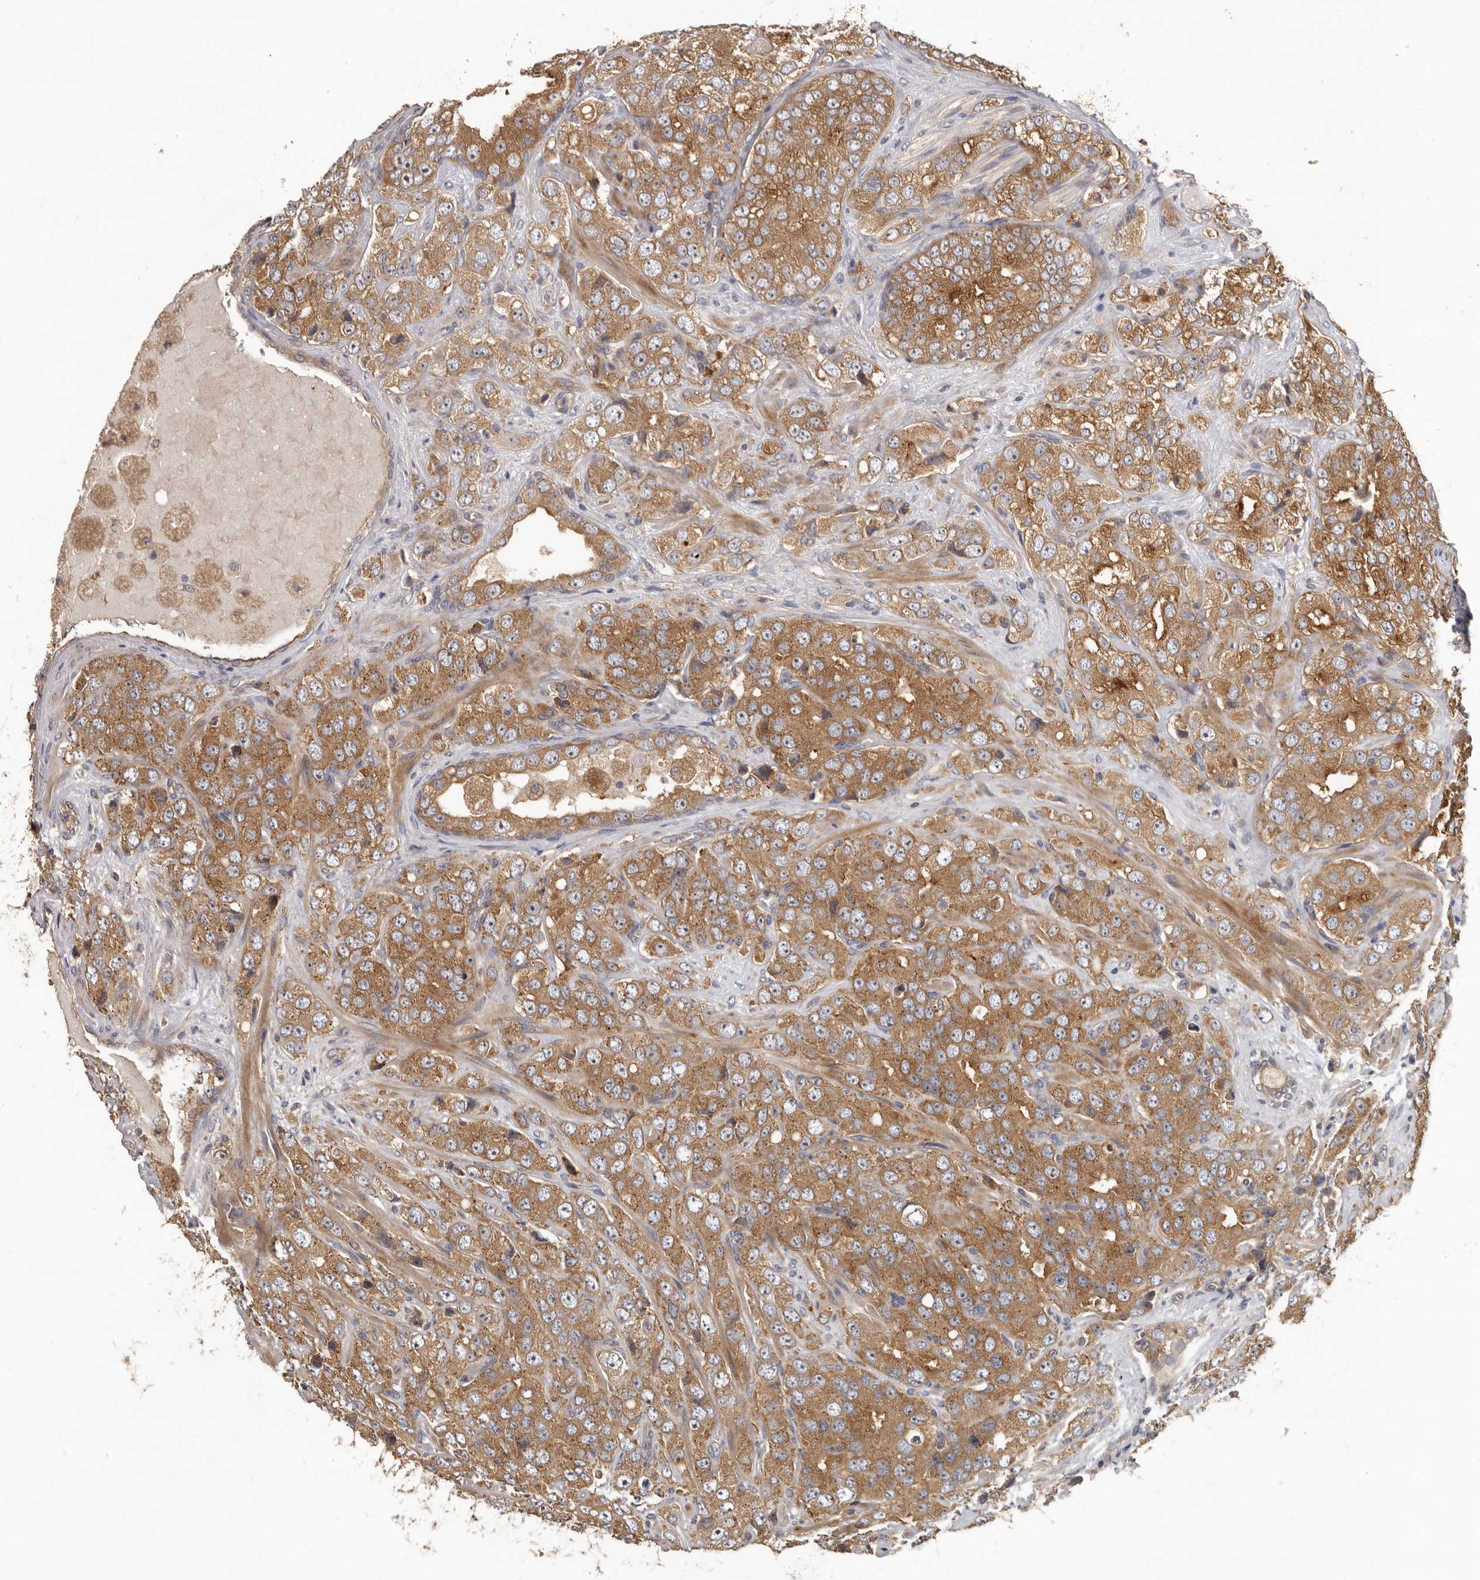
{"staining": {"intensity": "moderate", "quantity": ">75%", "location": "cytoplasmic/membranous"}, "tissue": "prostate cancer", "cell_type": "Tumor cells", "image_type": "cancer", "snomed": [{"axis": "morphology", "description": "Adenocarcinoma, High grade"}, {"axis": "topography", "description": "Prostate"}], "caption": "Moderate cytoplasmic/membranous protein positivity is seen in about >75% of tumor cells in high-grade adenocarcinoma (prostate). (DAB (3,3'-diaminobenzidine) IHC with brightfield microscopy, high magnification).", "gene": "HINT3", "patient": {"sex": "male", "age": 58}}